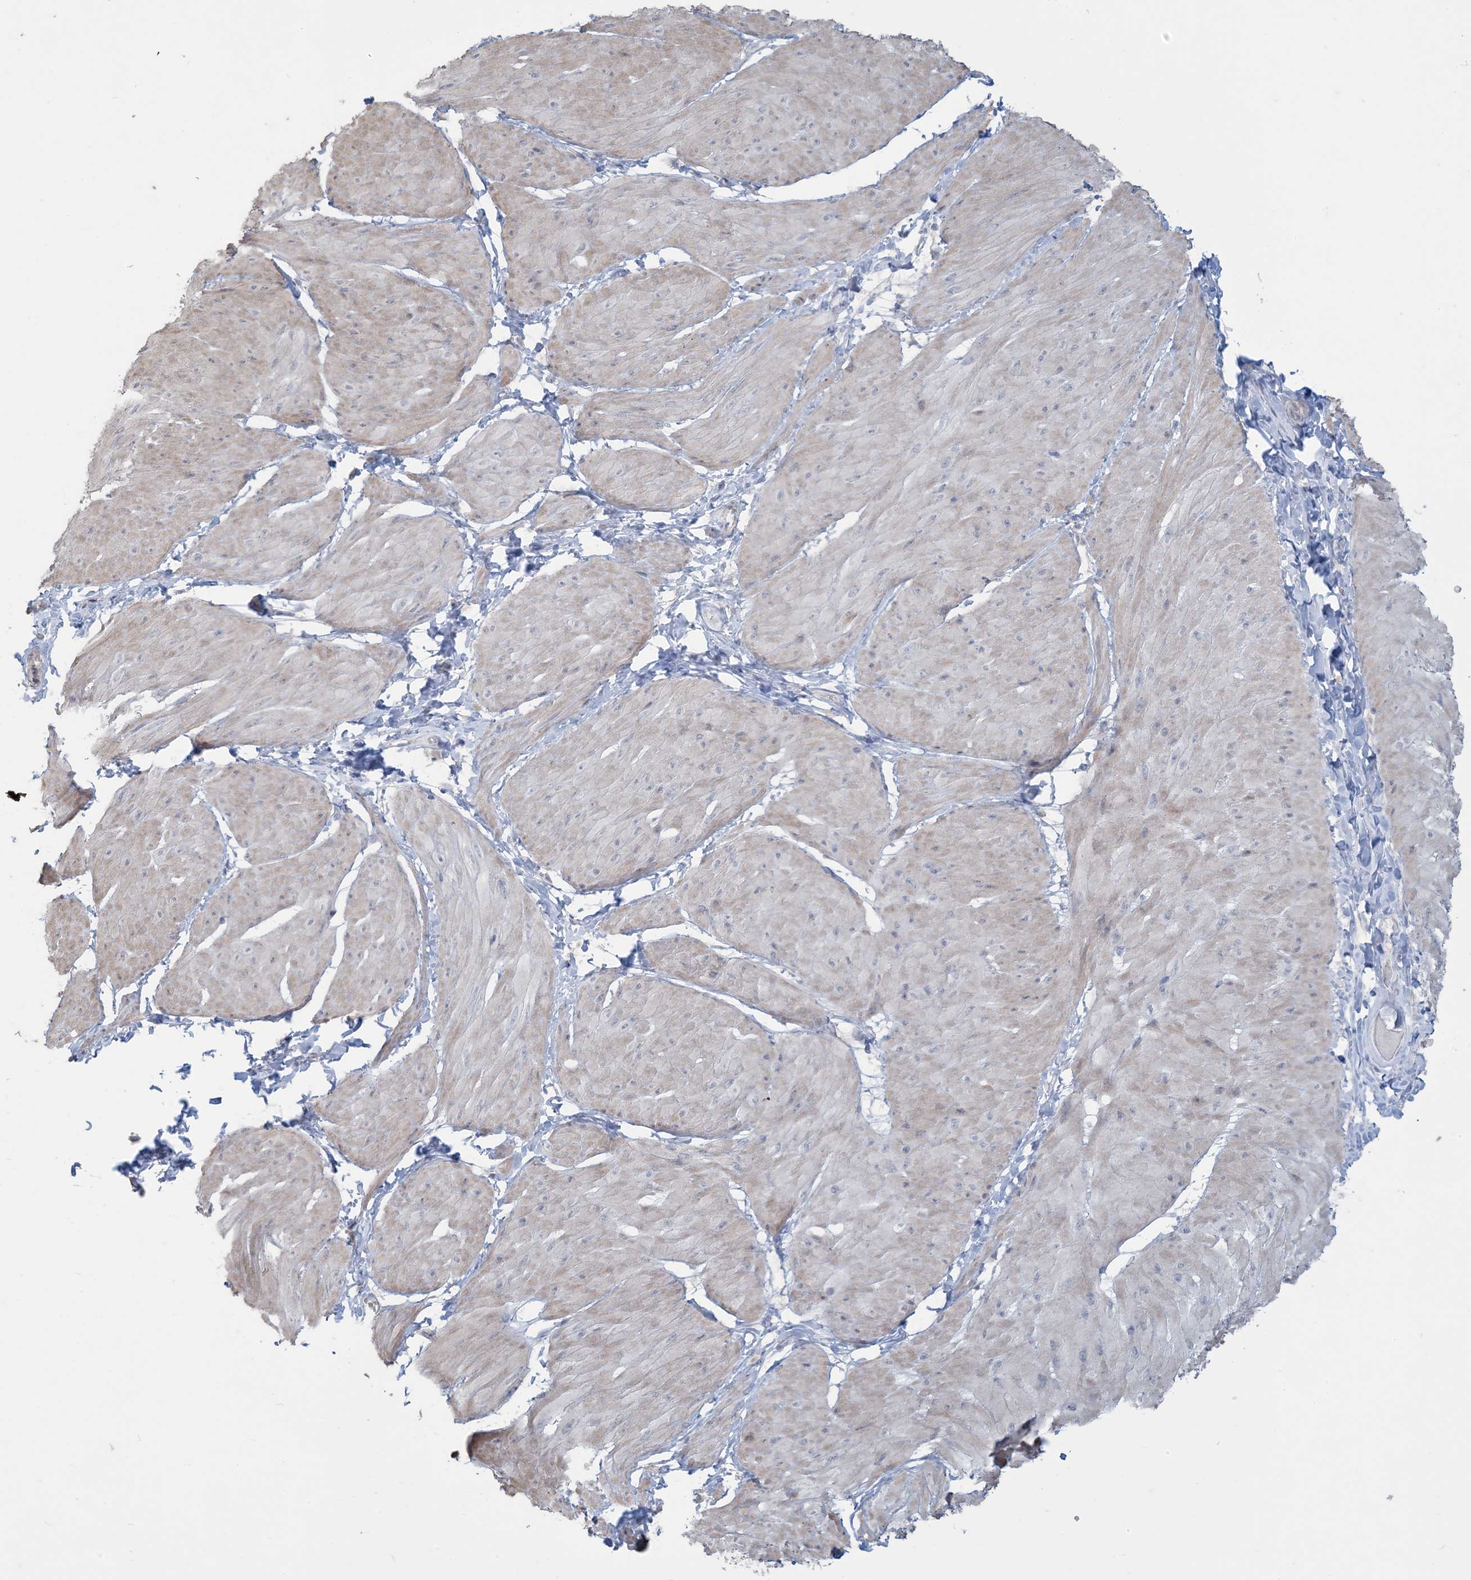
{"staining": {"intensity": "negative", "quantity": "none", "location": "none"}, "tissue": "smooth muscle", "cell_type": "Smooth muscle cells", "image_type": "normal", "snomed": [{"axis": "morphology", "description": "Urothelial carcinoma, High grade"}, {"axis": "topography", "description": "Urinary bladder"}], "caption": "Immunohistochemistry of normal smooth muscle shows no expression in smooth muscle cells.", "gene": "NPHS2", "patient": {"sex": "male", "age": 46}}